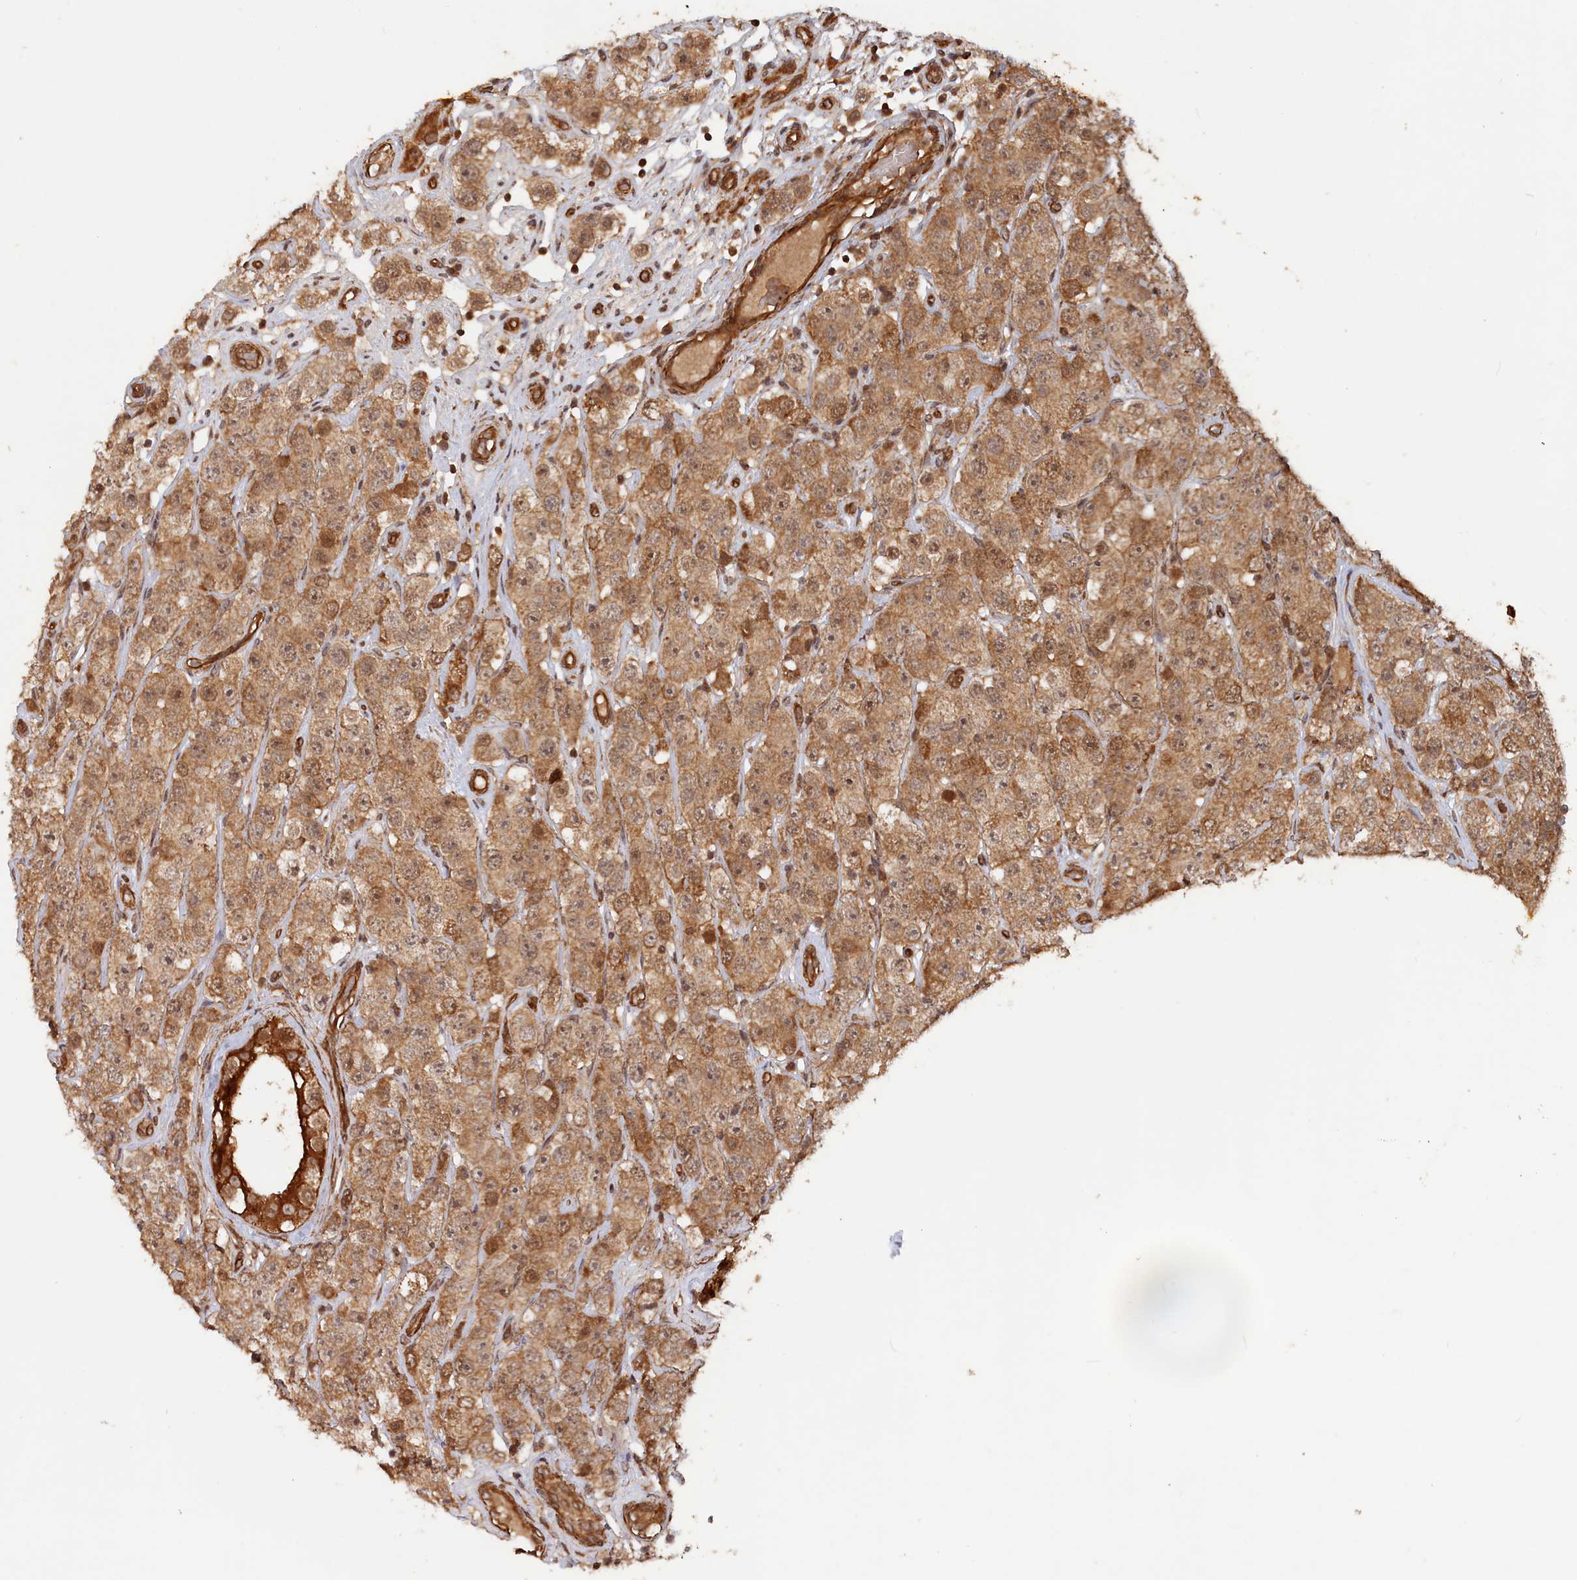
{"staining": {"intensity": "moderate", "quantity": ">75%", "location": "cytoplasmic/membranous"}, "tissue": "testis cancer", "cell_type": "Tumor cells", "image_type": "cancer", "snomed": [{"axis": "morphology", "description": "Seminoma, NOS"}, {"axis": "topography", "description": "Testis"}], "caption": "Protein expression analysis of human testis cancer reveals moderate cytoplasmic/membranous staining in about >75% of tumor cells.", "gene": "CCDC174", "patient": {"sex": "male", "age": 28}}